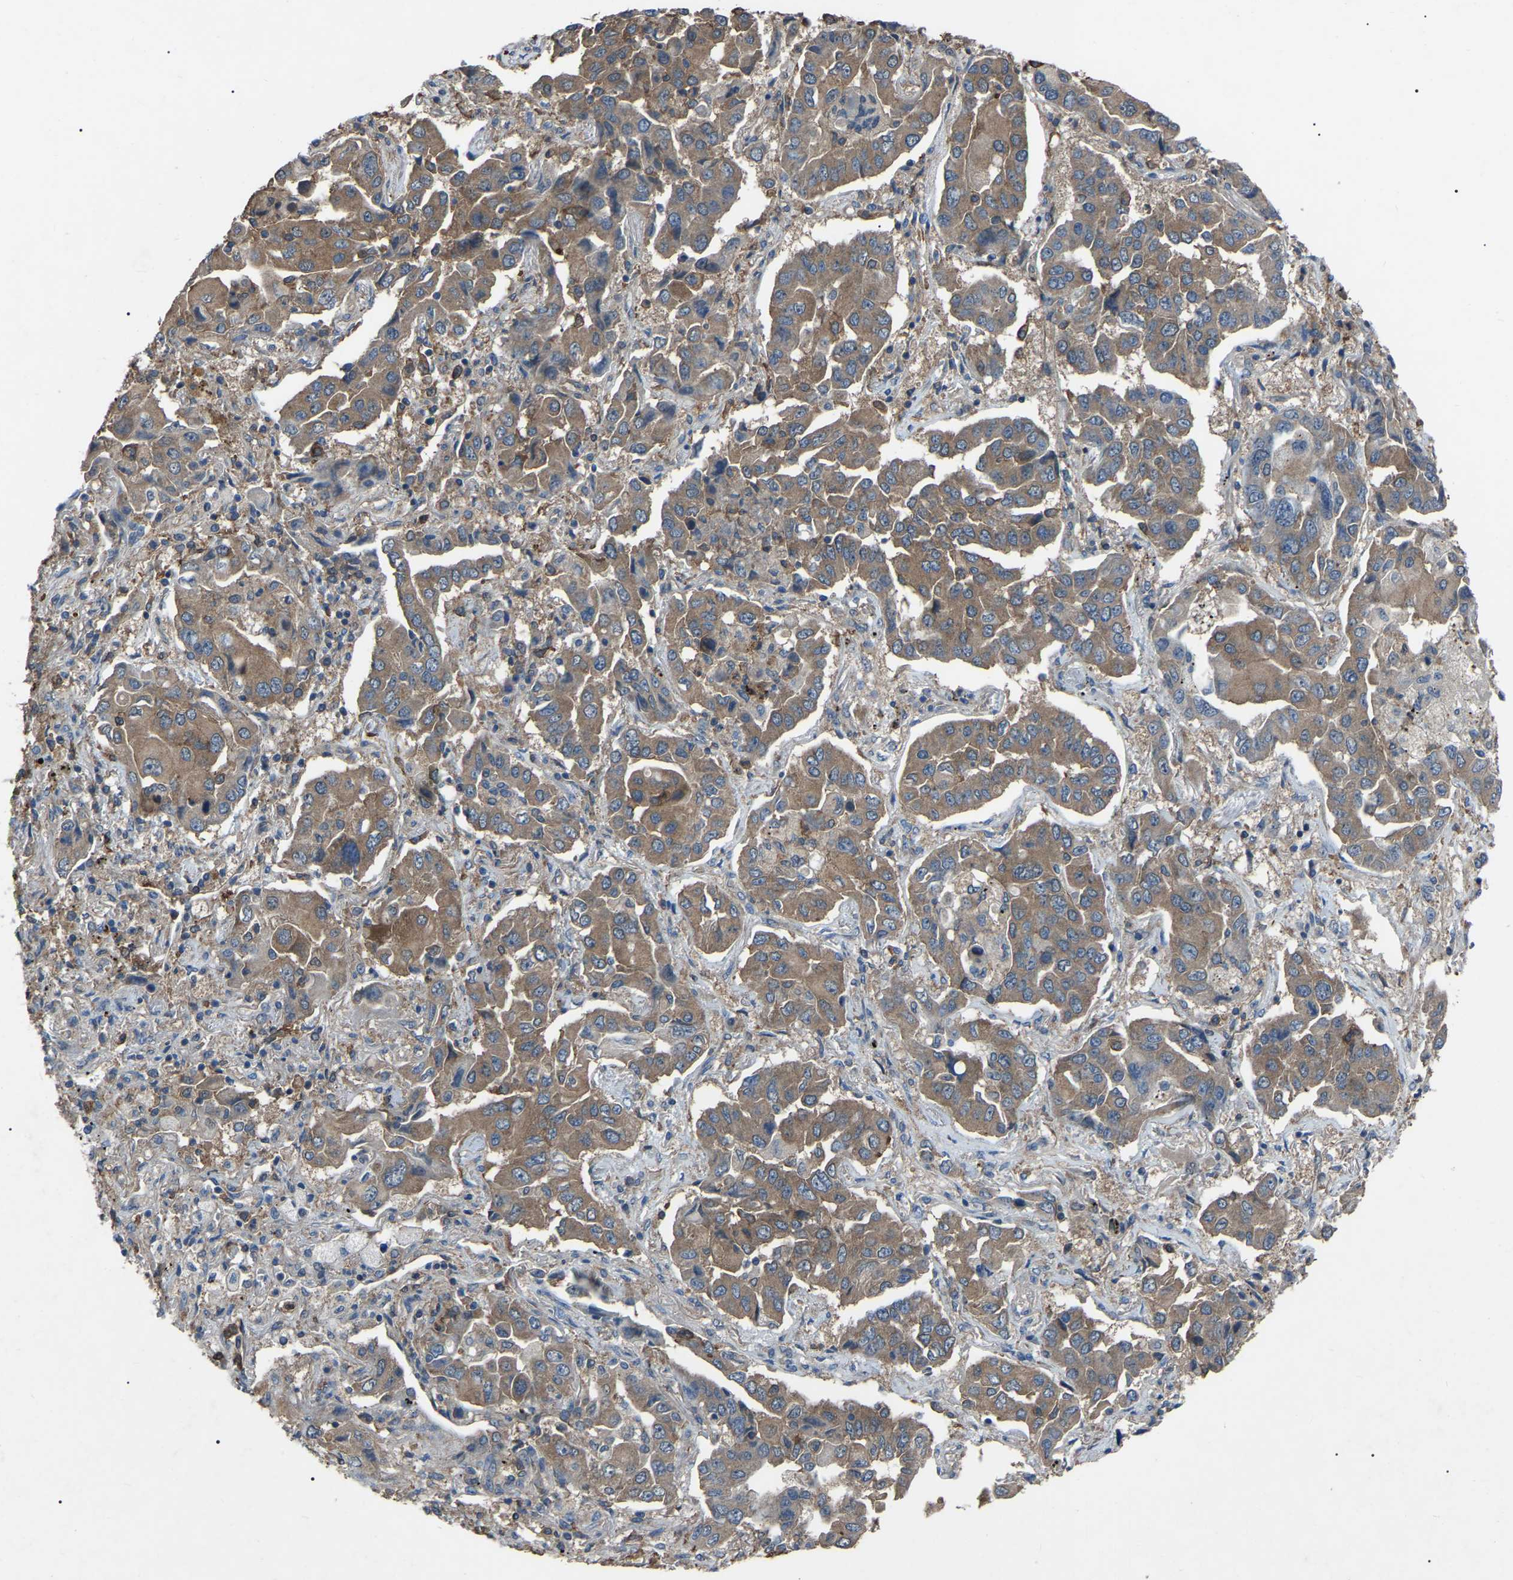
{"staining": {"intensity": "moderate", "quantity": ">75%", "location": "cytoplasmic/membranous"}, "tissue": "lung cancer", "cell_type": "Tumor cells", "image_type": "cancer", "snomed": [{"axis": "morphology", "description": "Adenocarcinoma, NOS"}, {"axis": "topography", "description": "Lung"}], "caption": "Immunohistochemical staining of human lung cancer reveals medium levels of moderate cytoplasmic/membranous staining in about >75% of tumor cells. Nuclei are stained in blue.", "gene": "AIMP1", "patient": {"sex": "female", "age": 65}}